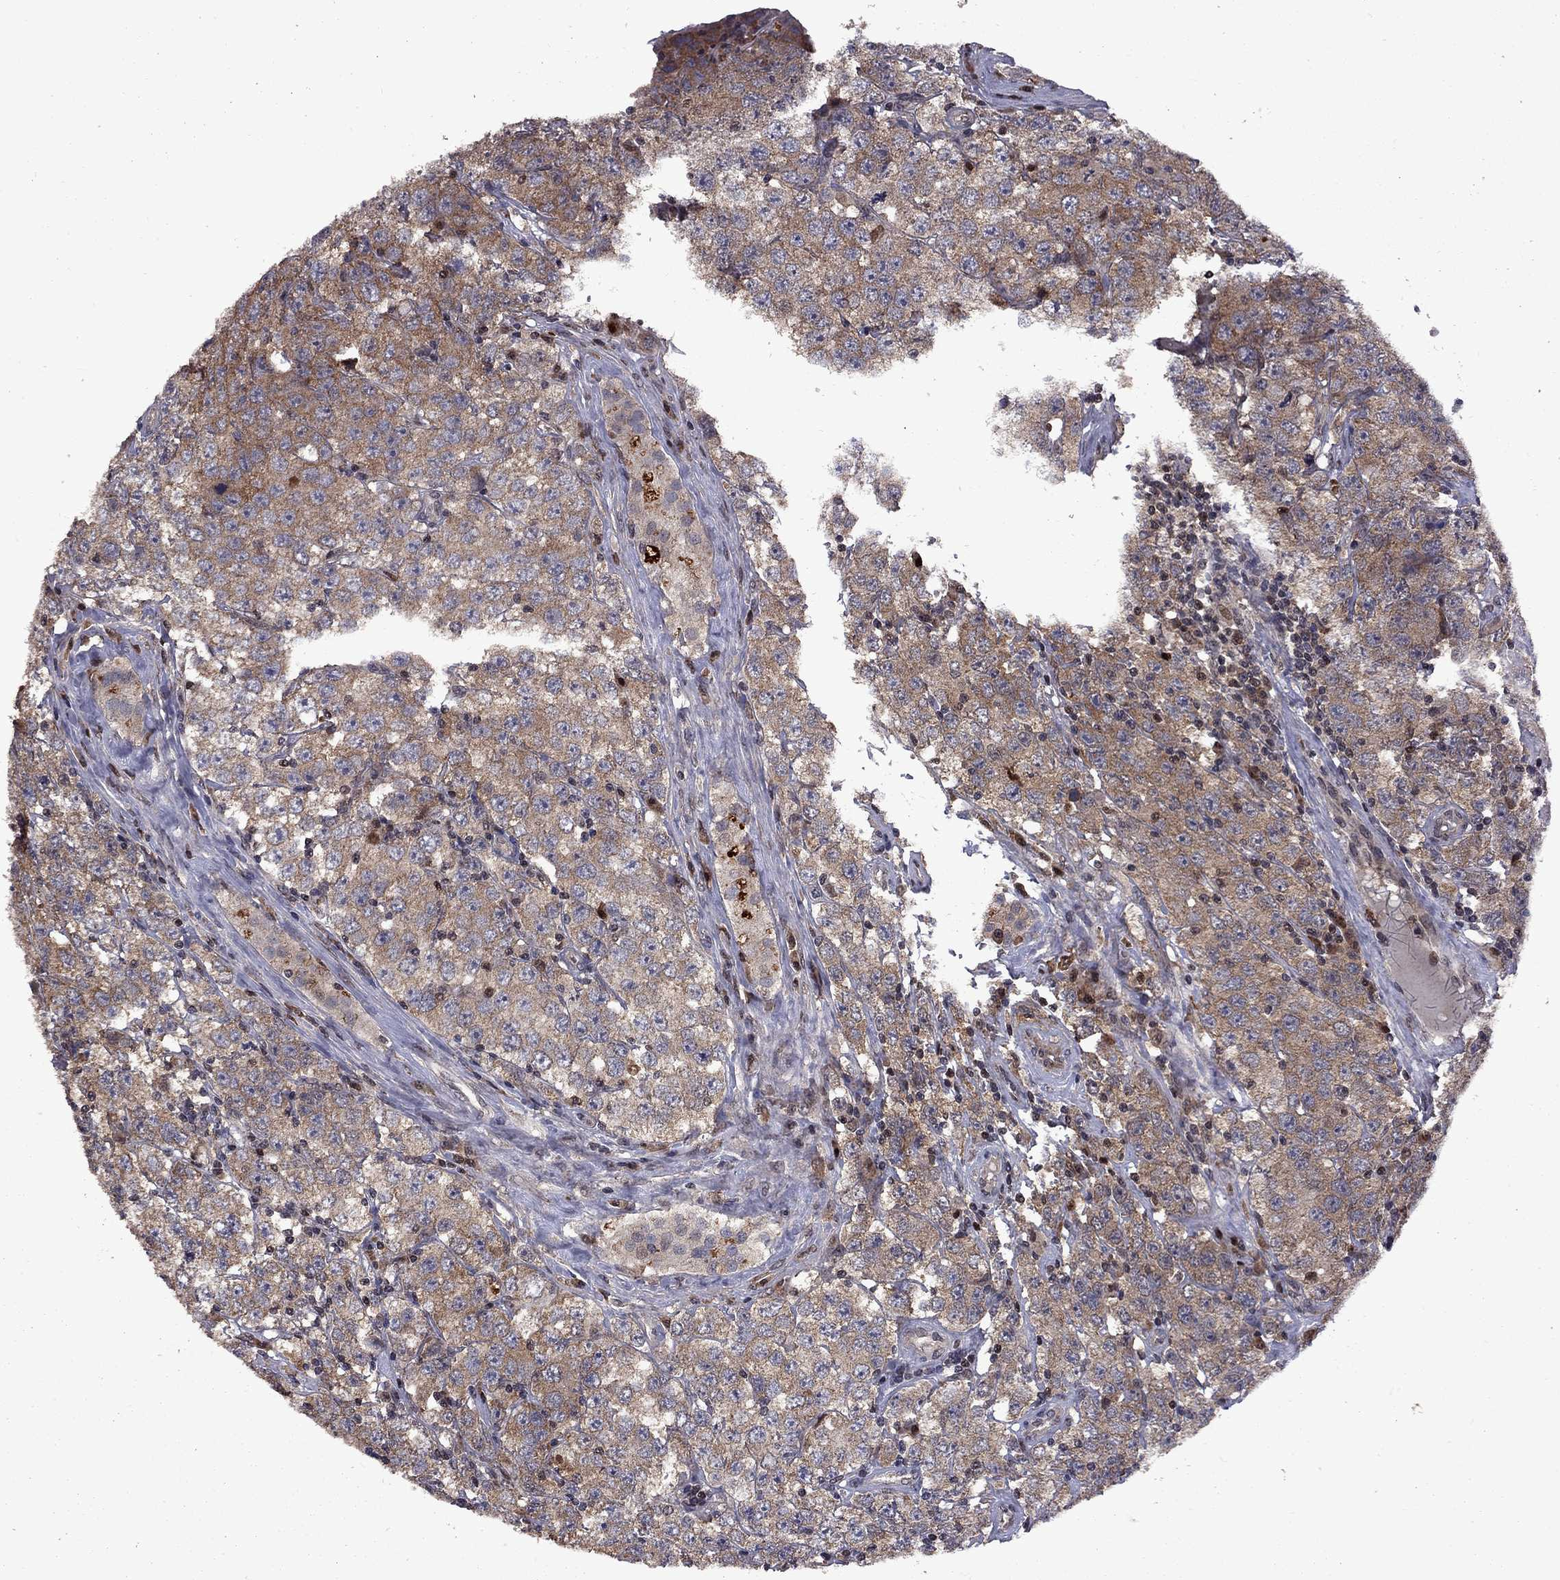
{"staining": {"intensity": "moderate", "quantity": "25%-75%", "location": "cytoplasmic/membranous"}, "tissue": "testis cancer", "cell_type": "Tumor cells", "image_type": "cancer", "snomed": [{"axis": "morphology", "description": "Seminoma, NOS"}, {"axis": "topography", "description": "Testis"}], "caption": "Protein staining exhibits moderate cytoplasmic/membranous expression in about 25%-75% of tumor cells in testis cancer (seminoma).", "gene": "IPP", "patient": {"sex": "male", "age": 52}}